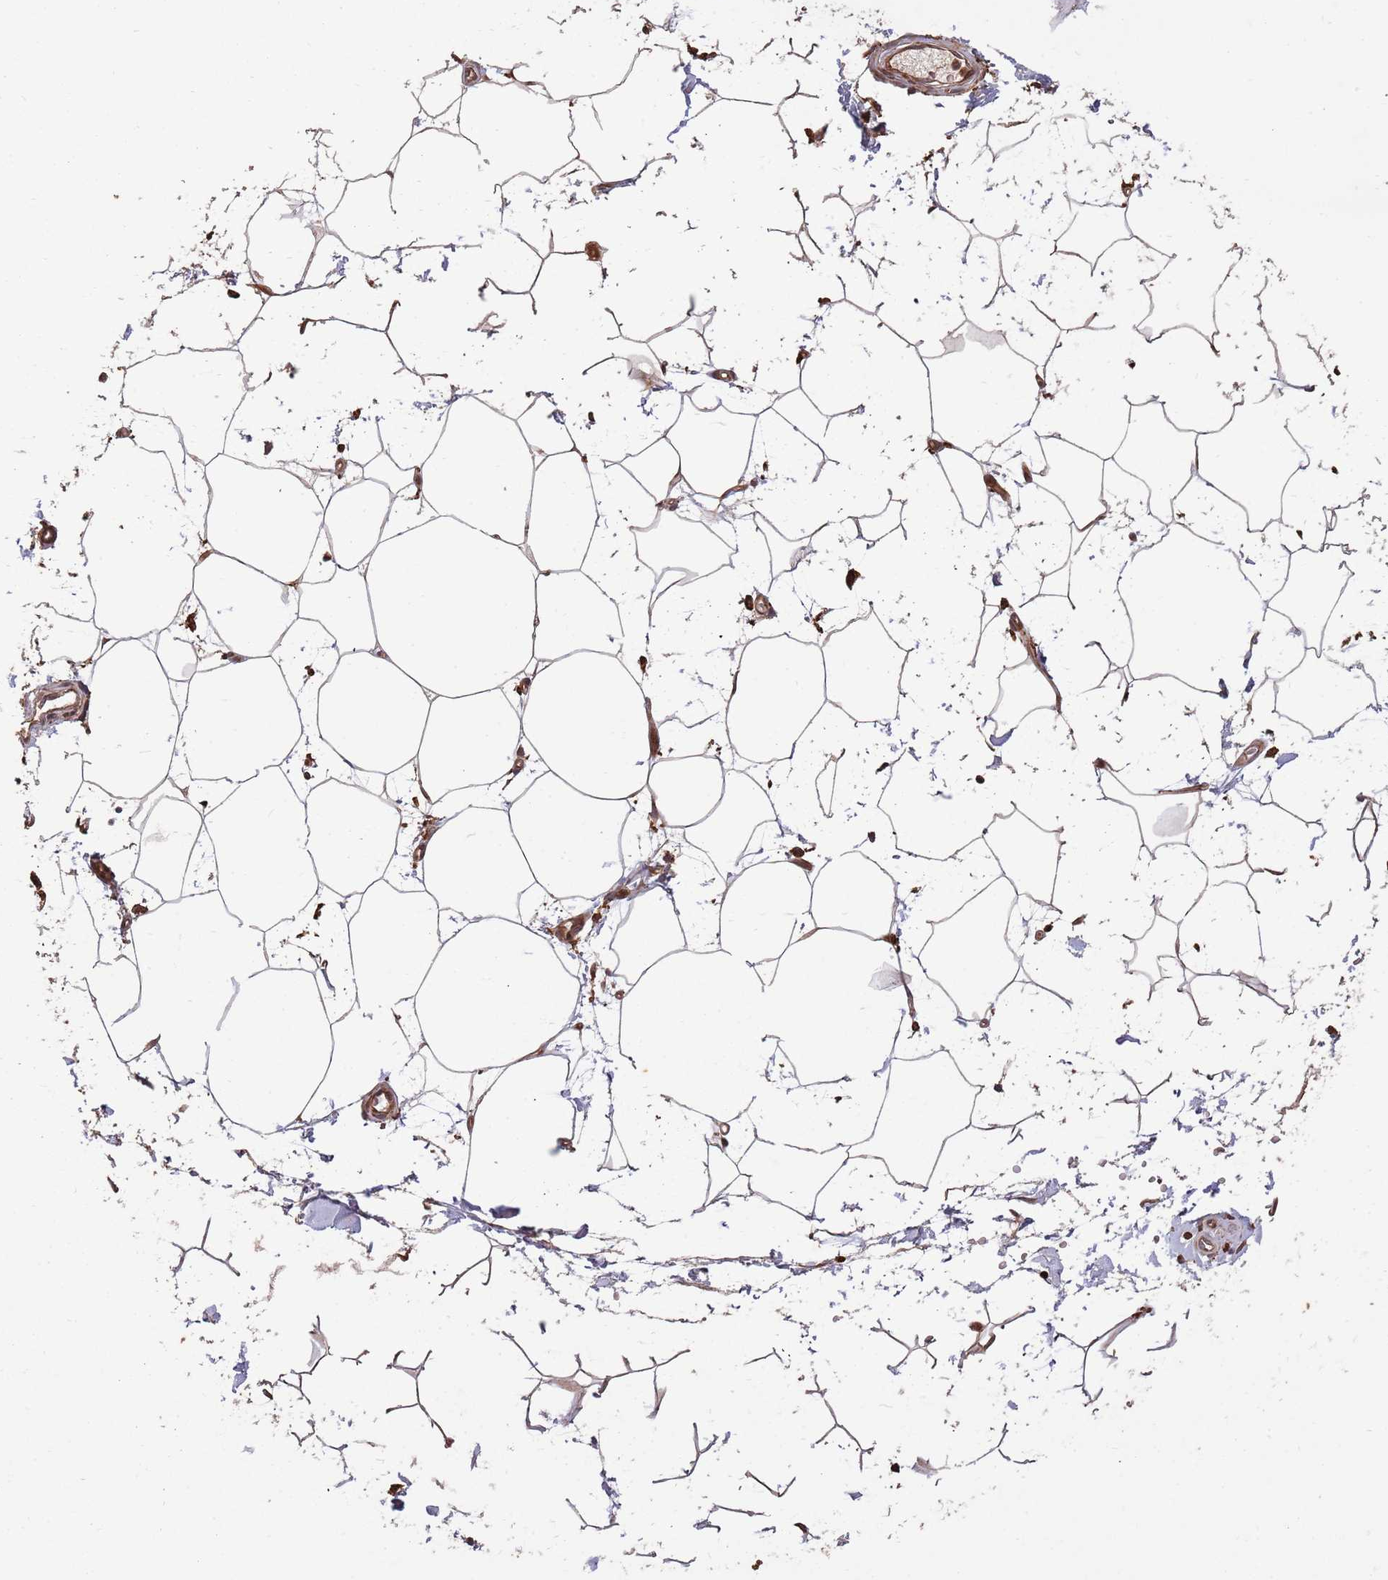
{"staining": {"intensity": "moderate", "quantity": ">75%", "location": "cytoplasmic/membranous"}, "tissue": "adipose tissue", "cell_type": "Adipocytes", "image_type": "normal", "snomed": [{"axis": "morphology", "description": "Normal tissue, NOS"}, {"axis": "topography", "description": "Soft tissue"}, {"axis": "topography", "description": "Adipose tissue"}, {"axis": "topography", "description": "Vascular tissue"}, {"axis": "topography", "description": "Peripheral nerve tissue"}], "caption": "About >75% of adipocytes in unremarkable human adipose tissue show moderate cytoplasmic/membranous protein expression as visualized by brown immunohistochemical staining.", "gene": "ZNF428", "patient": {"sex": "male", "age": 74}}